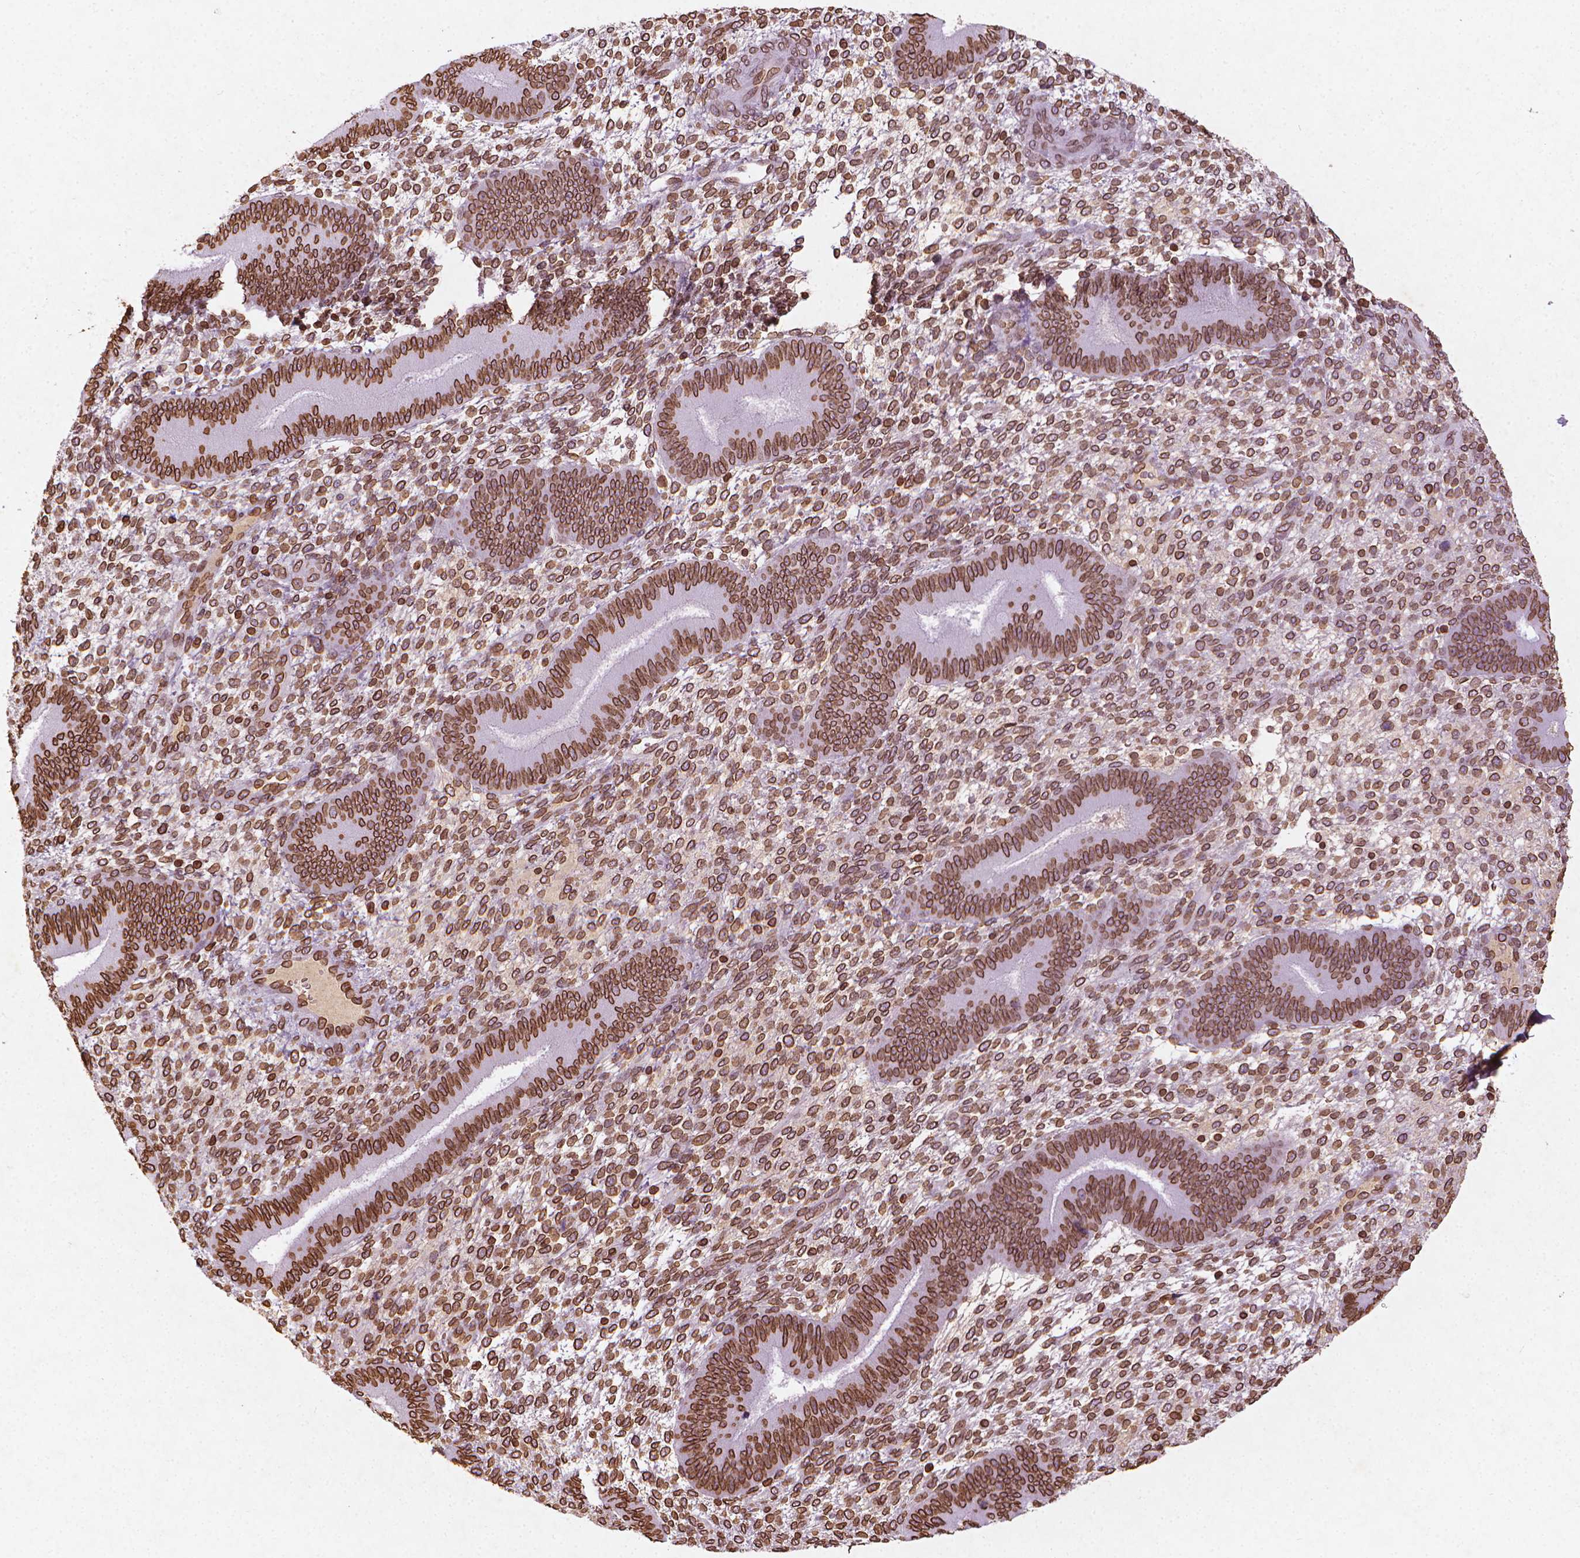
{"staining": {"intensity": "strong", "quantity": ">75%", "location": "cytoplasmic/membranous,nuclear"}, "tissue": "endometrium", "cell_type": "Cells in endometrial stroma", "image_type": "normal", "snomed": [{"axis": "morphology", "description": "Normal tissue, NOS"}, {"axis": "topography", "description": "Endometrium"}], "caption": "This photomicrograph exhibits IHC staining of benign endometrium, with high strong cytoplasmic/membranous,nuclear expression in approximately >75% of cells in endometrial stroma.", "gene": "LMNB1", "patient": {"sex": "female", "age": 39}}